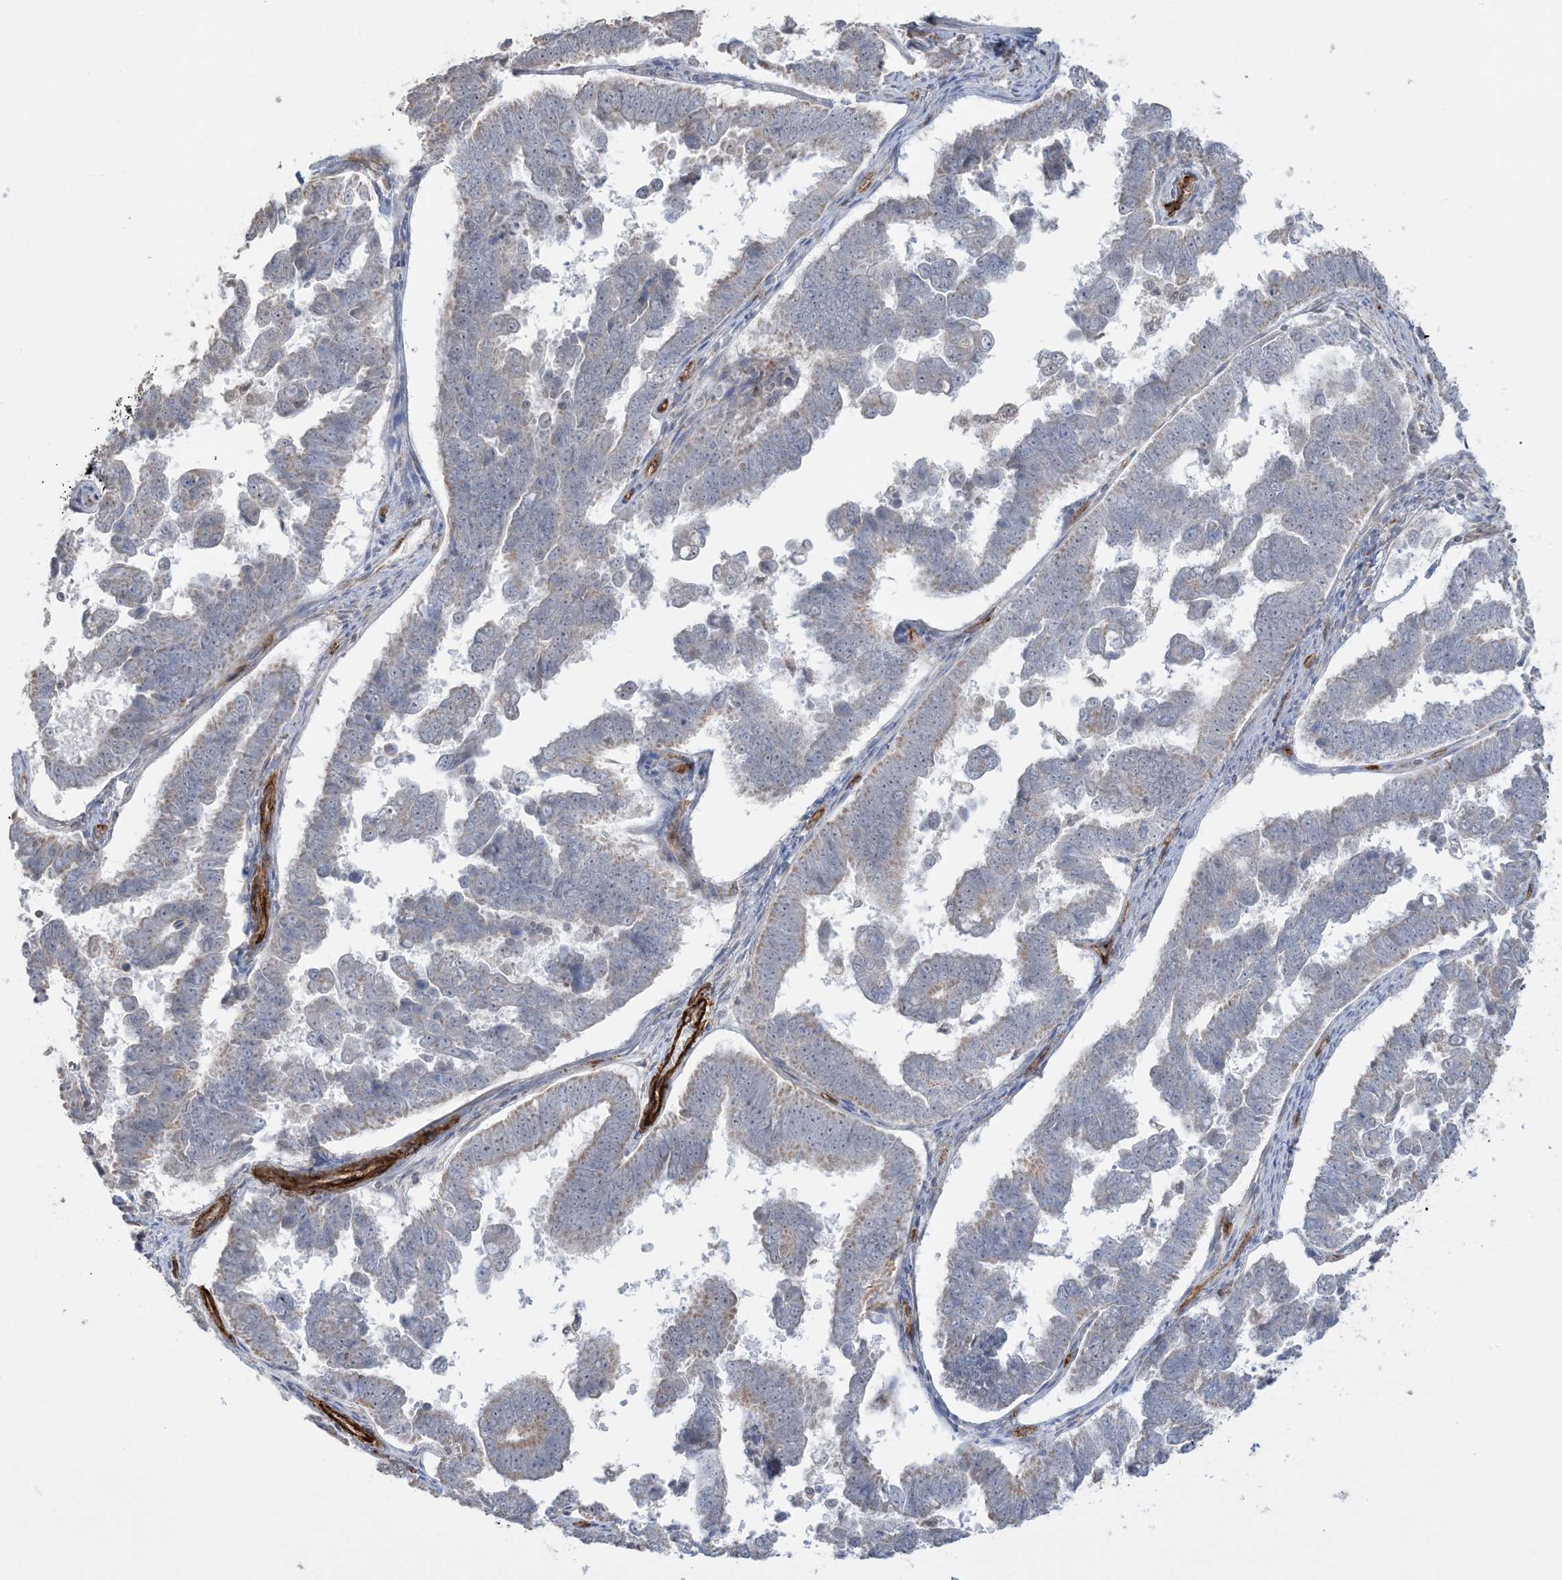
{"staining": {"intensity": "weak", "quantity": "<25%", "location": "cytoplasmic/membranous"}, "tissue": "endometrial cancer", "cell_type": "Tumor cells", "image_type": "cancer", "snomed": [{"axis": "morphology", "description": "Adenocarcinoma, NOS"}, {"axis": "topography", "description": "Endometrium"}], "caption": "This histopathology image is of endometrial adenocarcinoma stained with immunohistochemistry (IHC) to label a protein in brown with the nuclei are counter-stained blue. There is no positivity in tumor cells.", "gene": "AGA", "patient": {"sex": "female", "age": 75}}